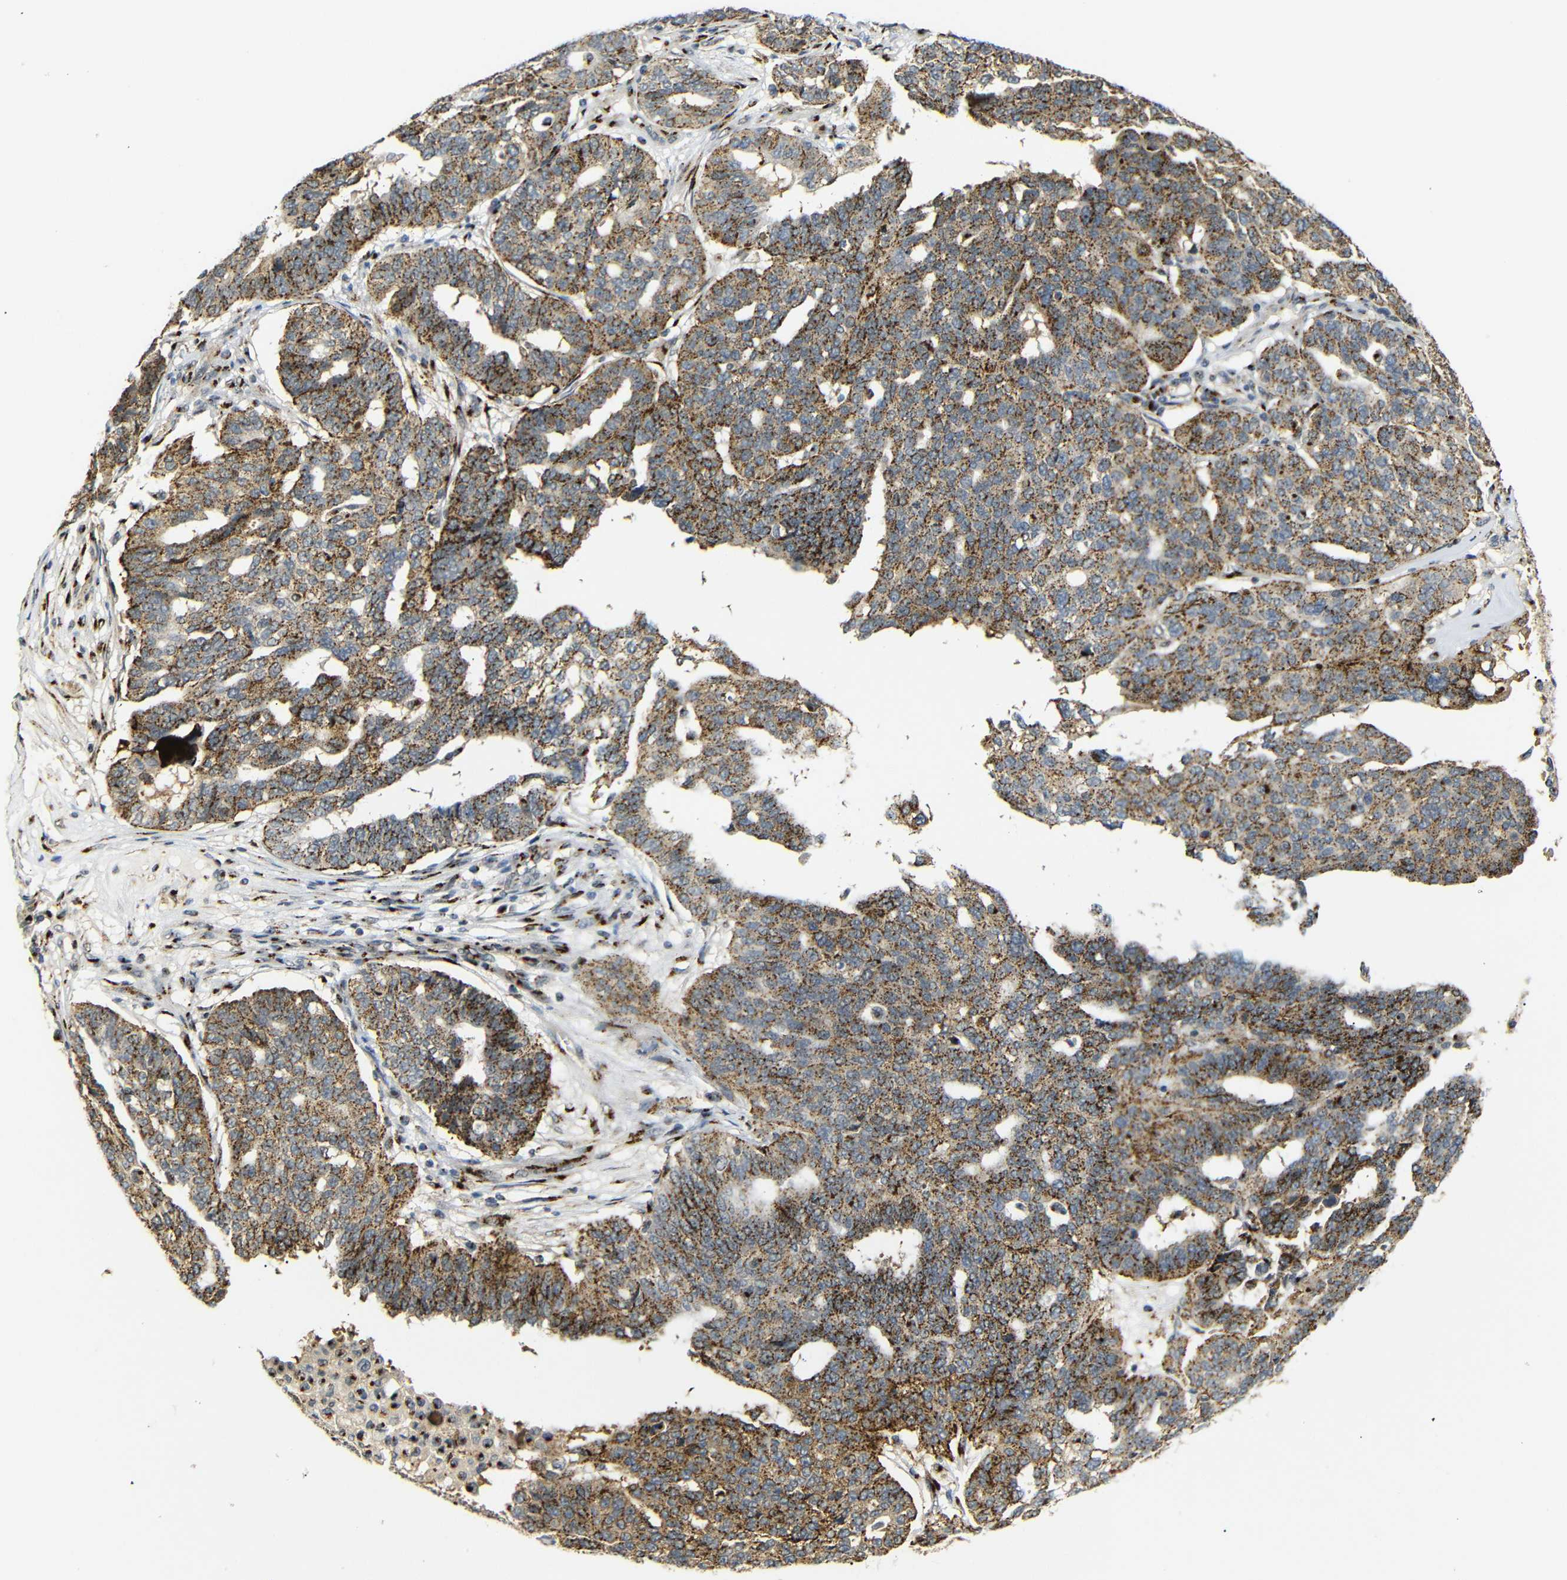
{"staining": {"intensity": "strong", "quantity": ">75%", "location": "cytoplasmic/membranous"}, "tissue": "ovarian cancer", "cell_type": "Tumor cells", "image_type": "cancer", "snomed": [{"axis": "morphology", "description": "Cystadenocarcinoma, serous, NOS"}, {"axis": "topography", "description": "Ovary"}], "caption": "Strong cytoplasmic/membranous protein positivity is appreciated in about >75% of tumor cells in ovarian serous cystadenocarcinoma. The staining was performed using DAB to visualize the protein expression in brown, while the nuclei were stained in blue with hematoxylin (Magnification: 20x).", "gene": "TGOLN2", "patient": {"sex": "female", "age": 59}}